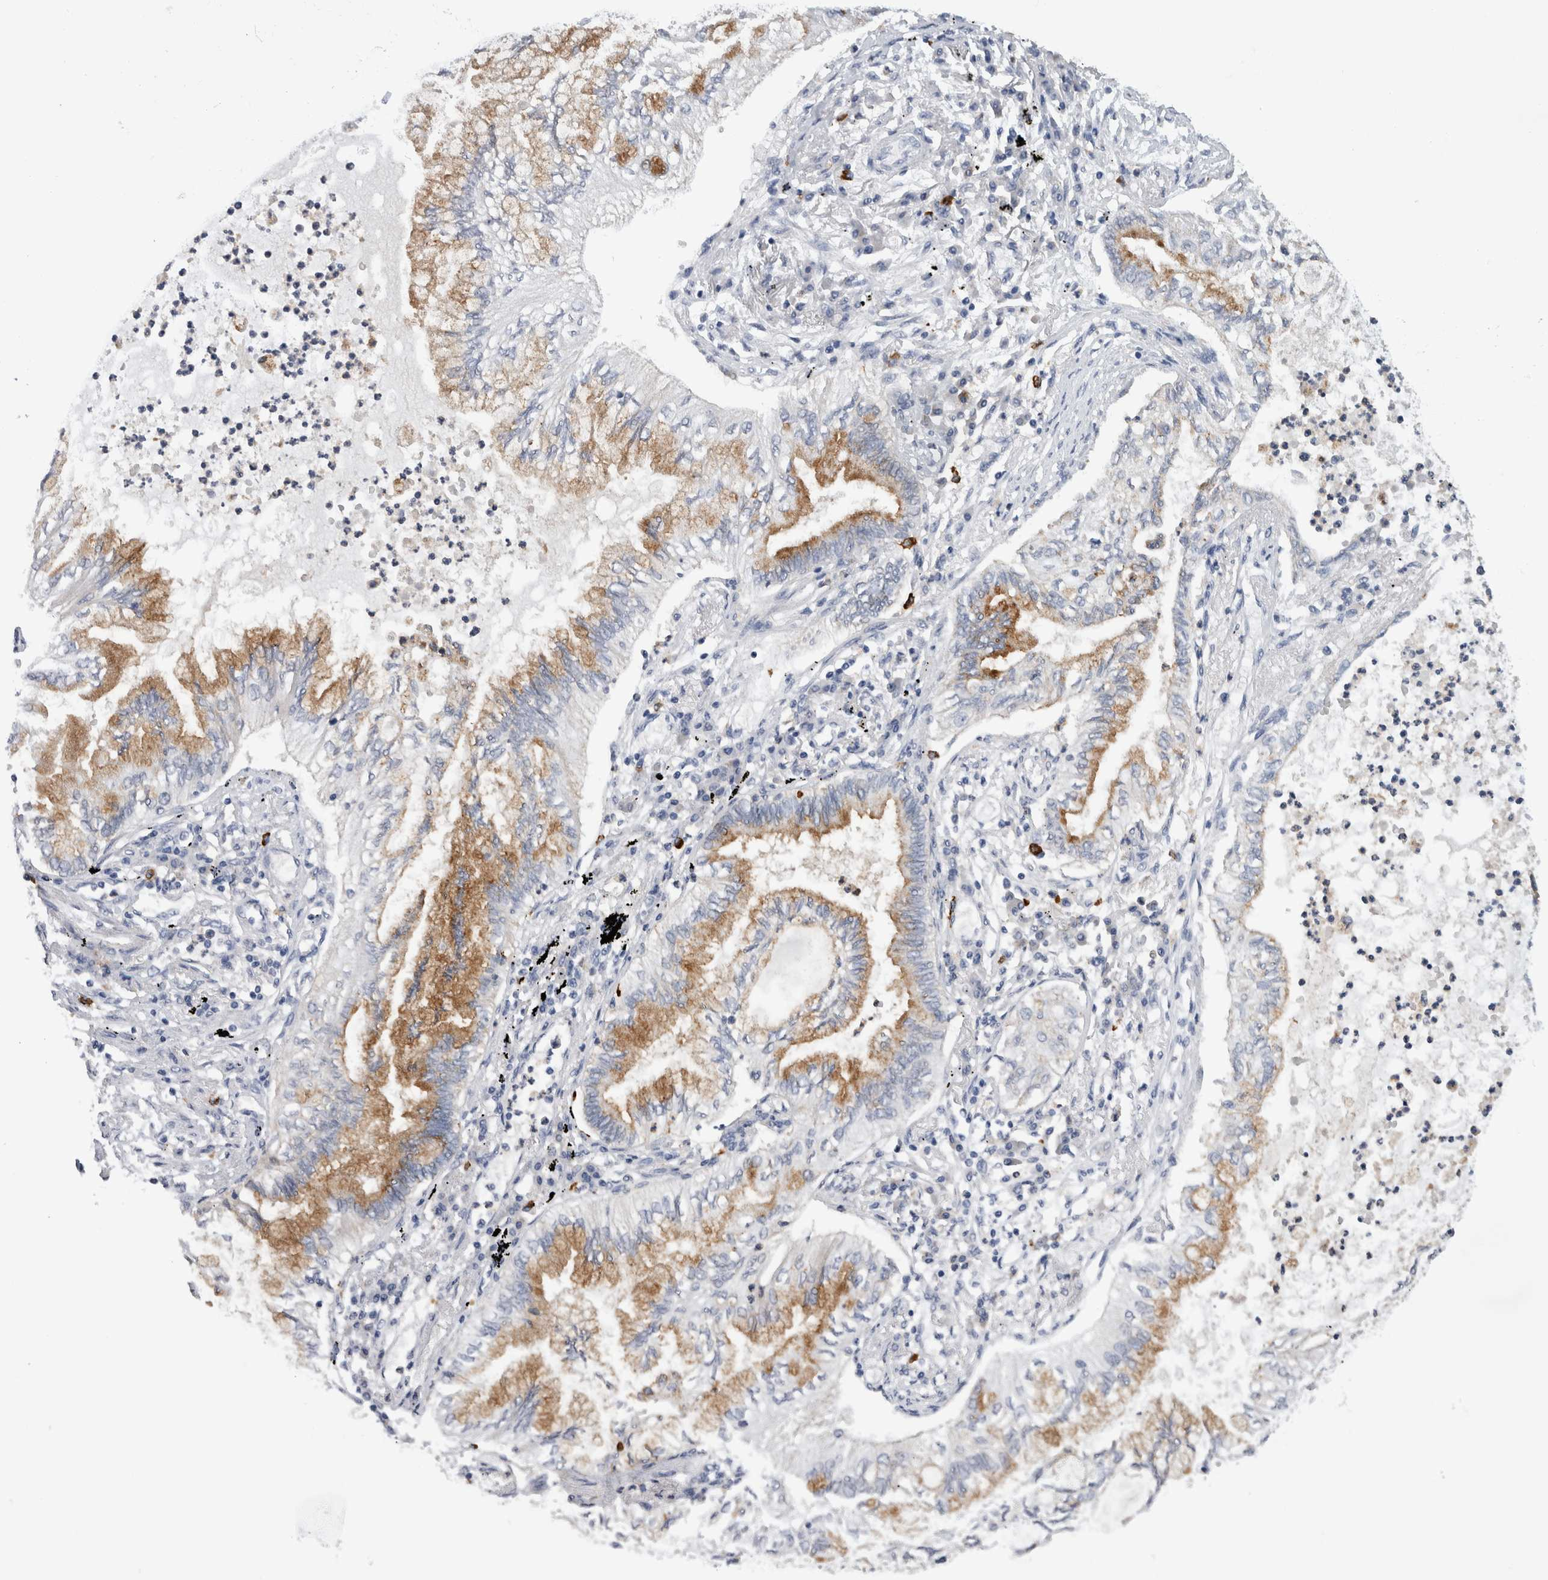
{"staining": {"intensity": "moderate", "quantity": ">75%", "location": "cytoplasmic/membranous"}, "tissue": "lung cancer", "cell_type": "Tumor cells", "image_type": "cancer", "snomed": [{"axis": "morphology", "description": "Normal tissue, NOS"}, {"axis": "morphology", "description": "Adenocarcinoma, NOS"}, {"axis": "topography", "description": "Bronchus"}, {"axis": "topography", "description": "Lung"}], "caption": "Immunohistochemical staining of human lung adenocarcinoma exhibits medium levels of moderate cytoplasmic/membranous protein staining in approximately >75% of tumor cells.", "gene": "CD63", "patient": {"sex": "female", "age": 70}}